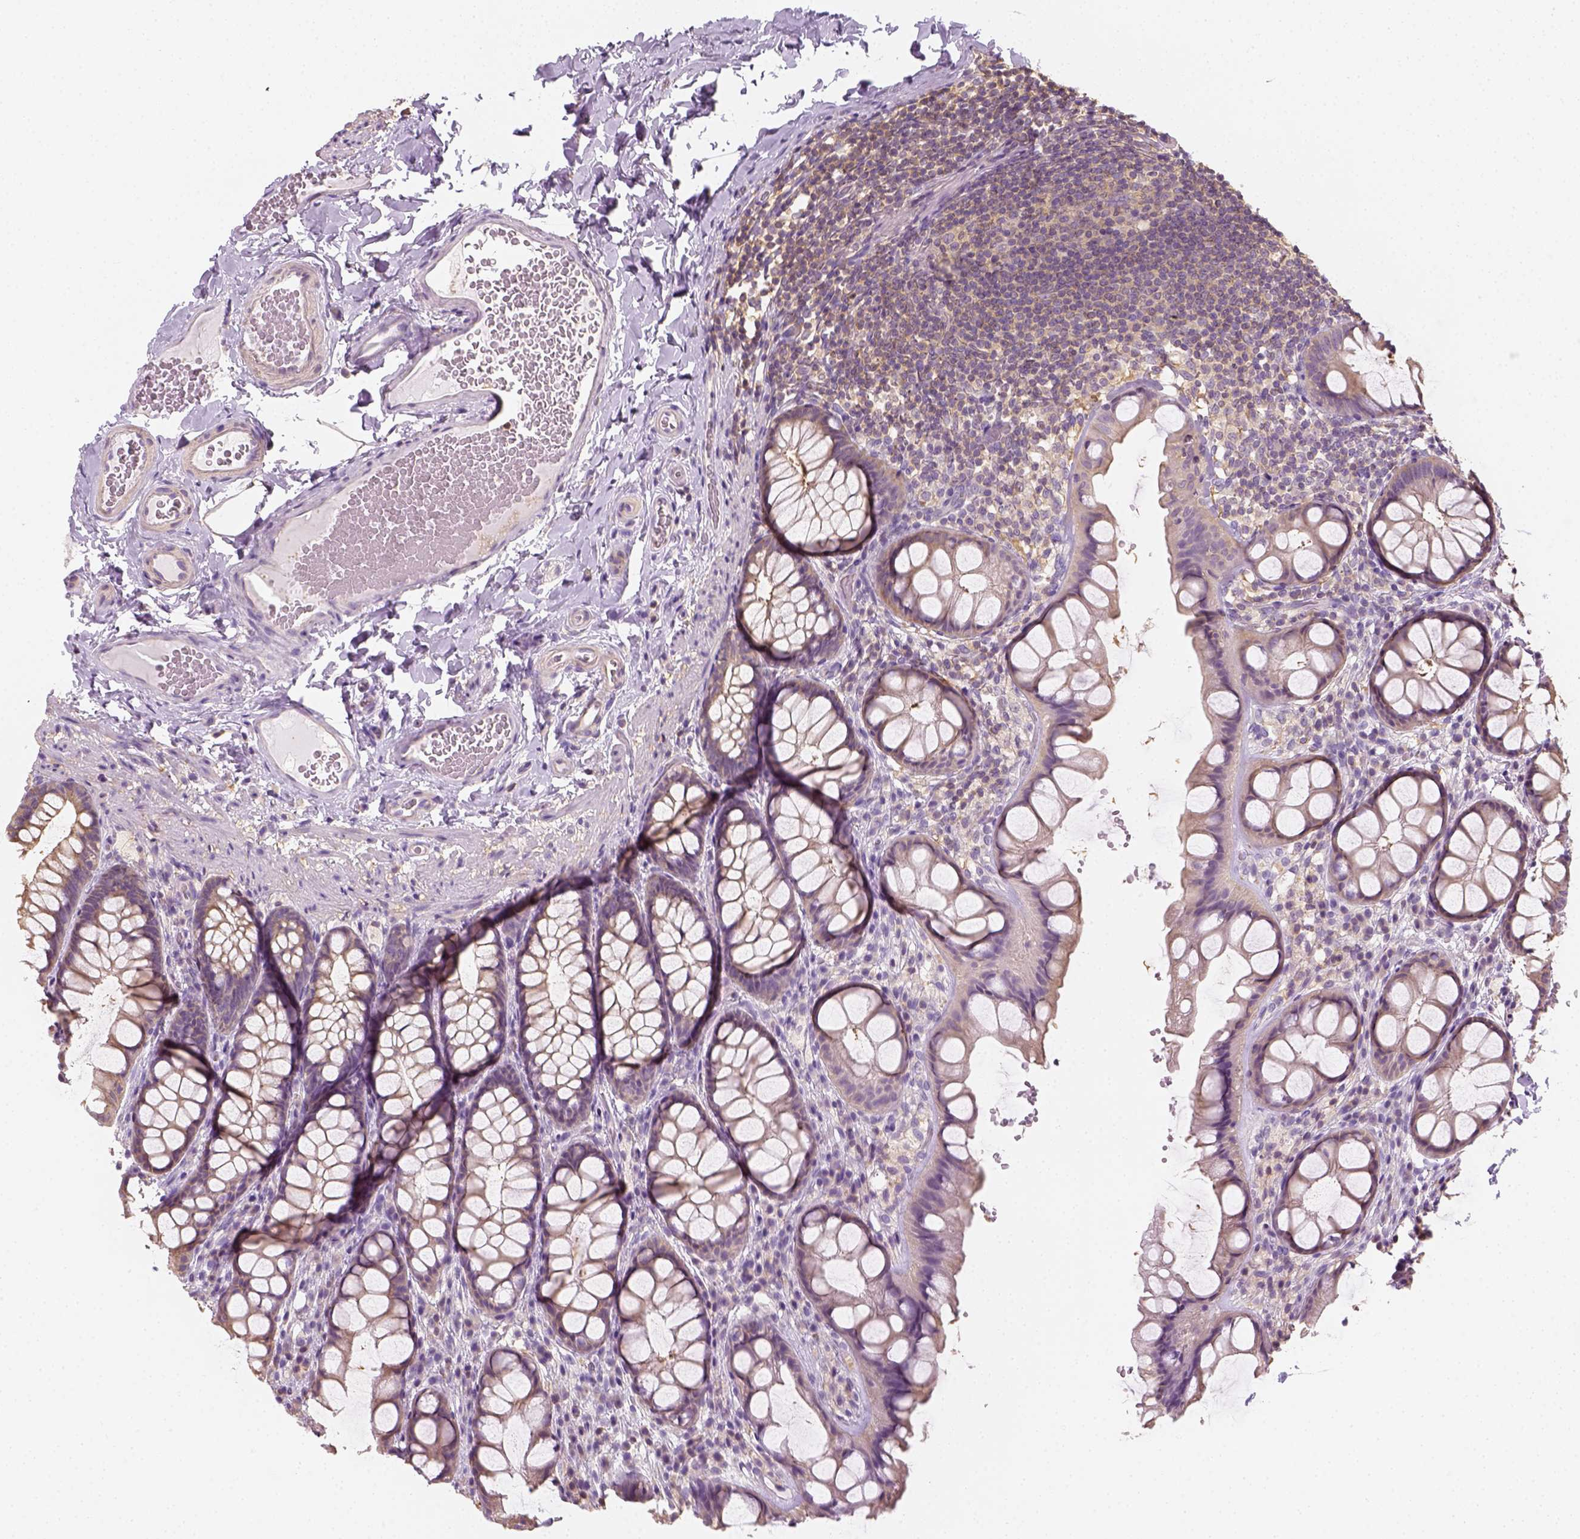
{"staining": {"intensity": "negative", "quantity": "none", "location": "none"}, "tissue": "colon", "cell_type": "Endothelial cells", "image_type": "normal", "snomed": [{"axis": "morphology", "description": "Normal tissue, NOS"}, {"axis": "topography", "description": "Colon"}], "caption": "This is a histopathology image of immunohistochemistry staining of benign colon, which shows no expression in endothelial cells. (Brightfield microscopy of DAB immunohistochemistry at high magnification).", "gene": "EPHB1", "patient": {"sex": "male", "age": 47}}